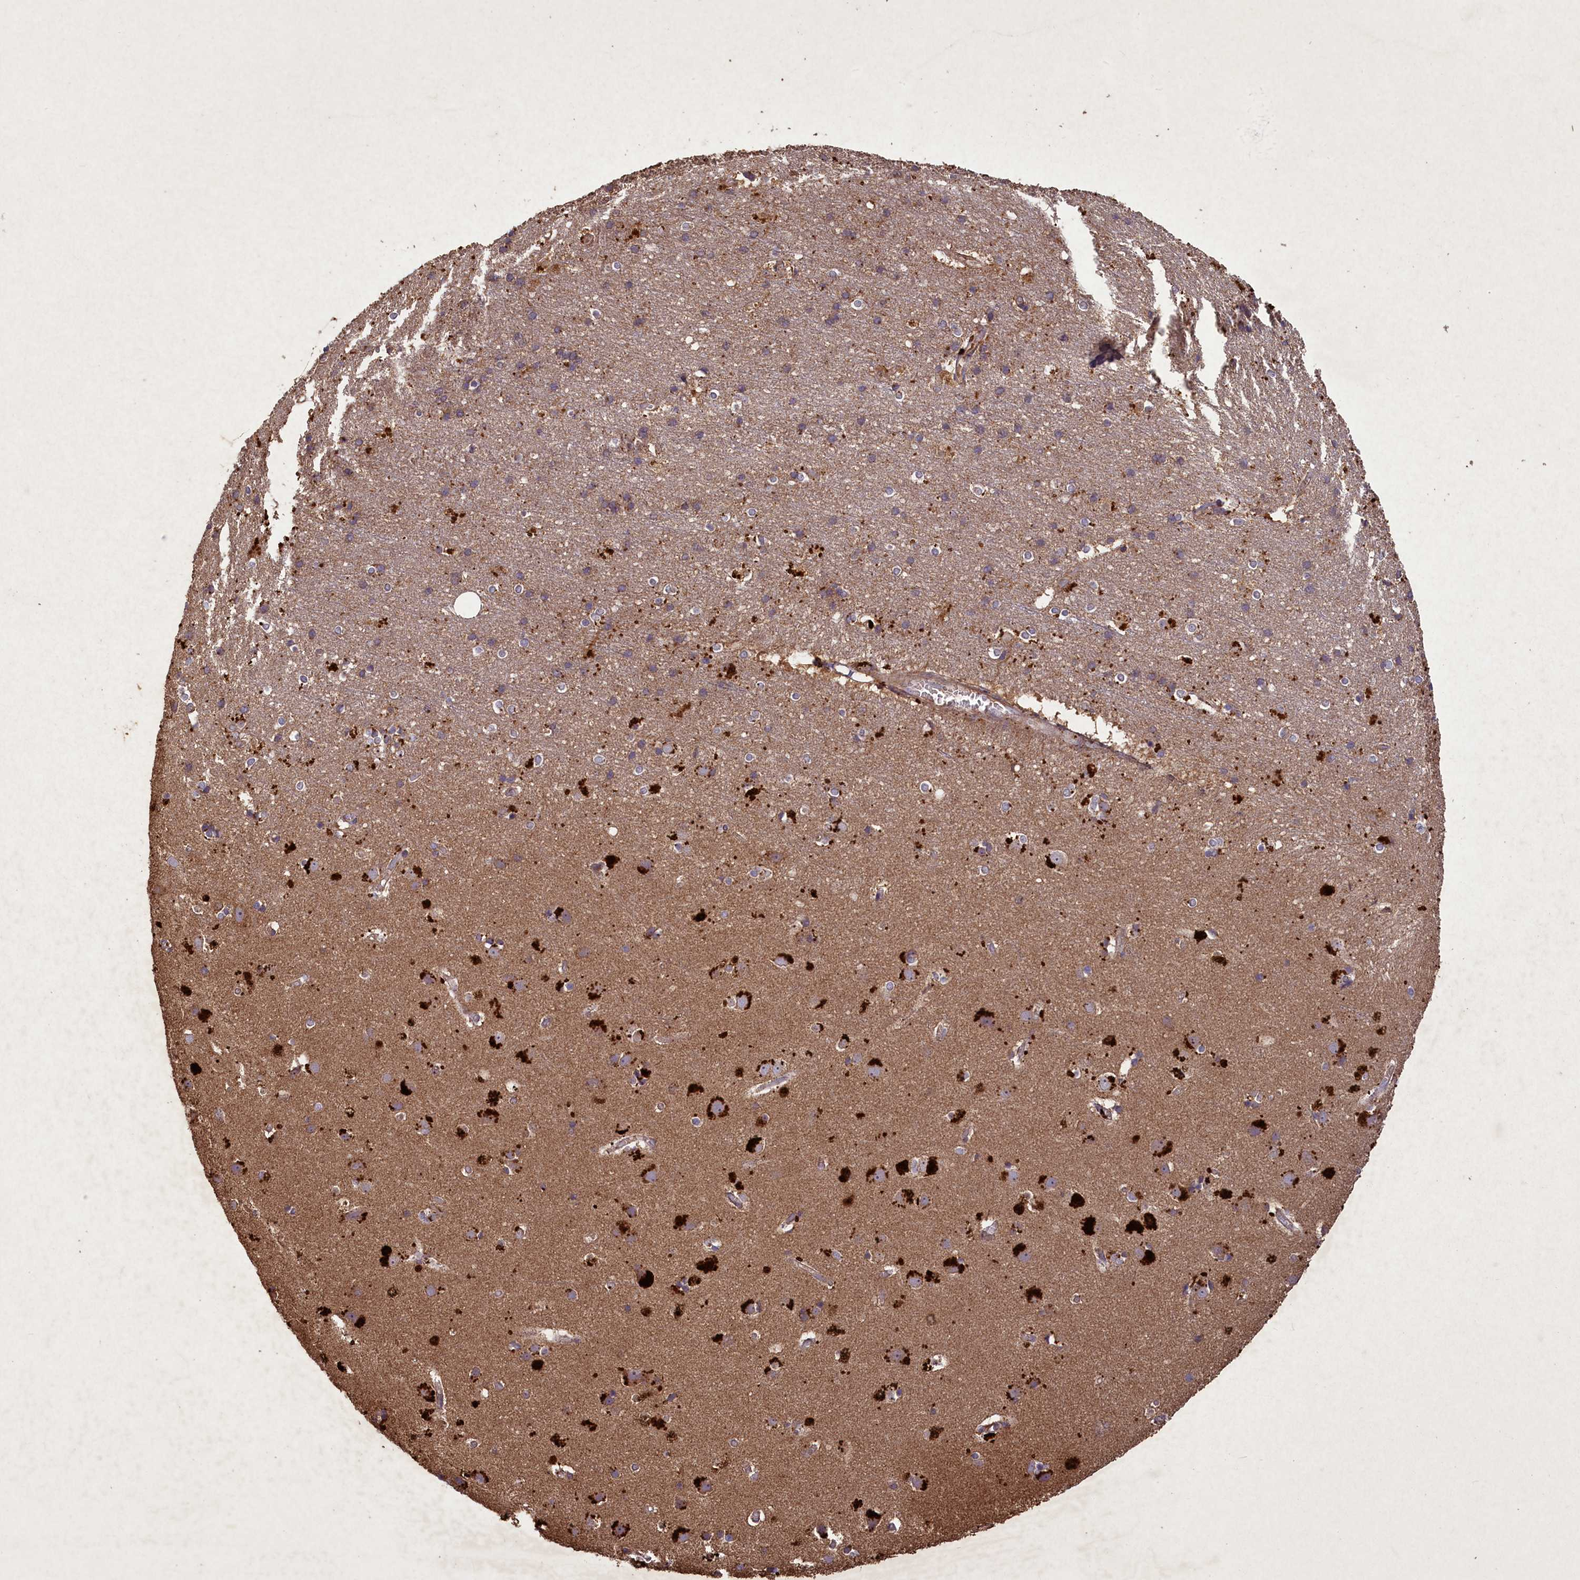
{"staining": {"intensity": "moderate", "quantity": ">75%", "location": "cytoplasmic/membranous"}, "tissue": "cerebral cortex", "cell_type": "Endothelial cells", "image_type": "normal", "snomed": [{"axis": "morphology", "description": "Normal tissue, NOS"}, {"axis": "topography", "description": "Cerebral cortex"}], "caption": "DAB (3,3'-diaminobenzidine) immunohistochemical staining of unremarkable cerebral cortex shows moderate cytoplasmic/membranous protein expression in about >75% of endothelial cells. (DAB IHC with brightfield microscopy, high magnification).", "gene": "CIAO2B", "patient": {"sex": "male", "age": 54}}